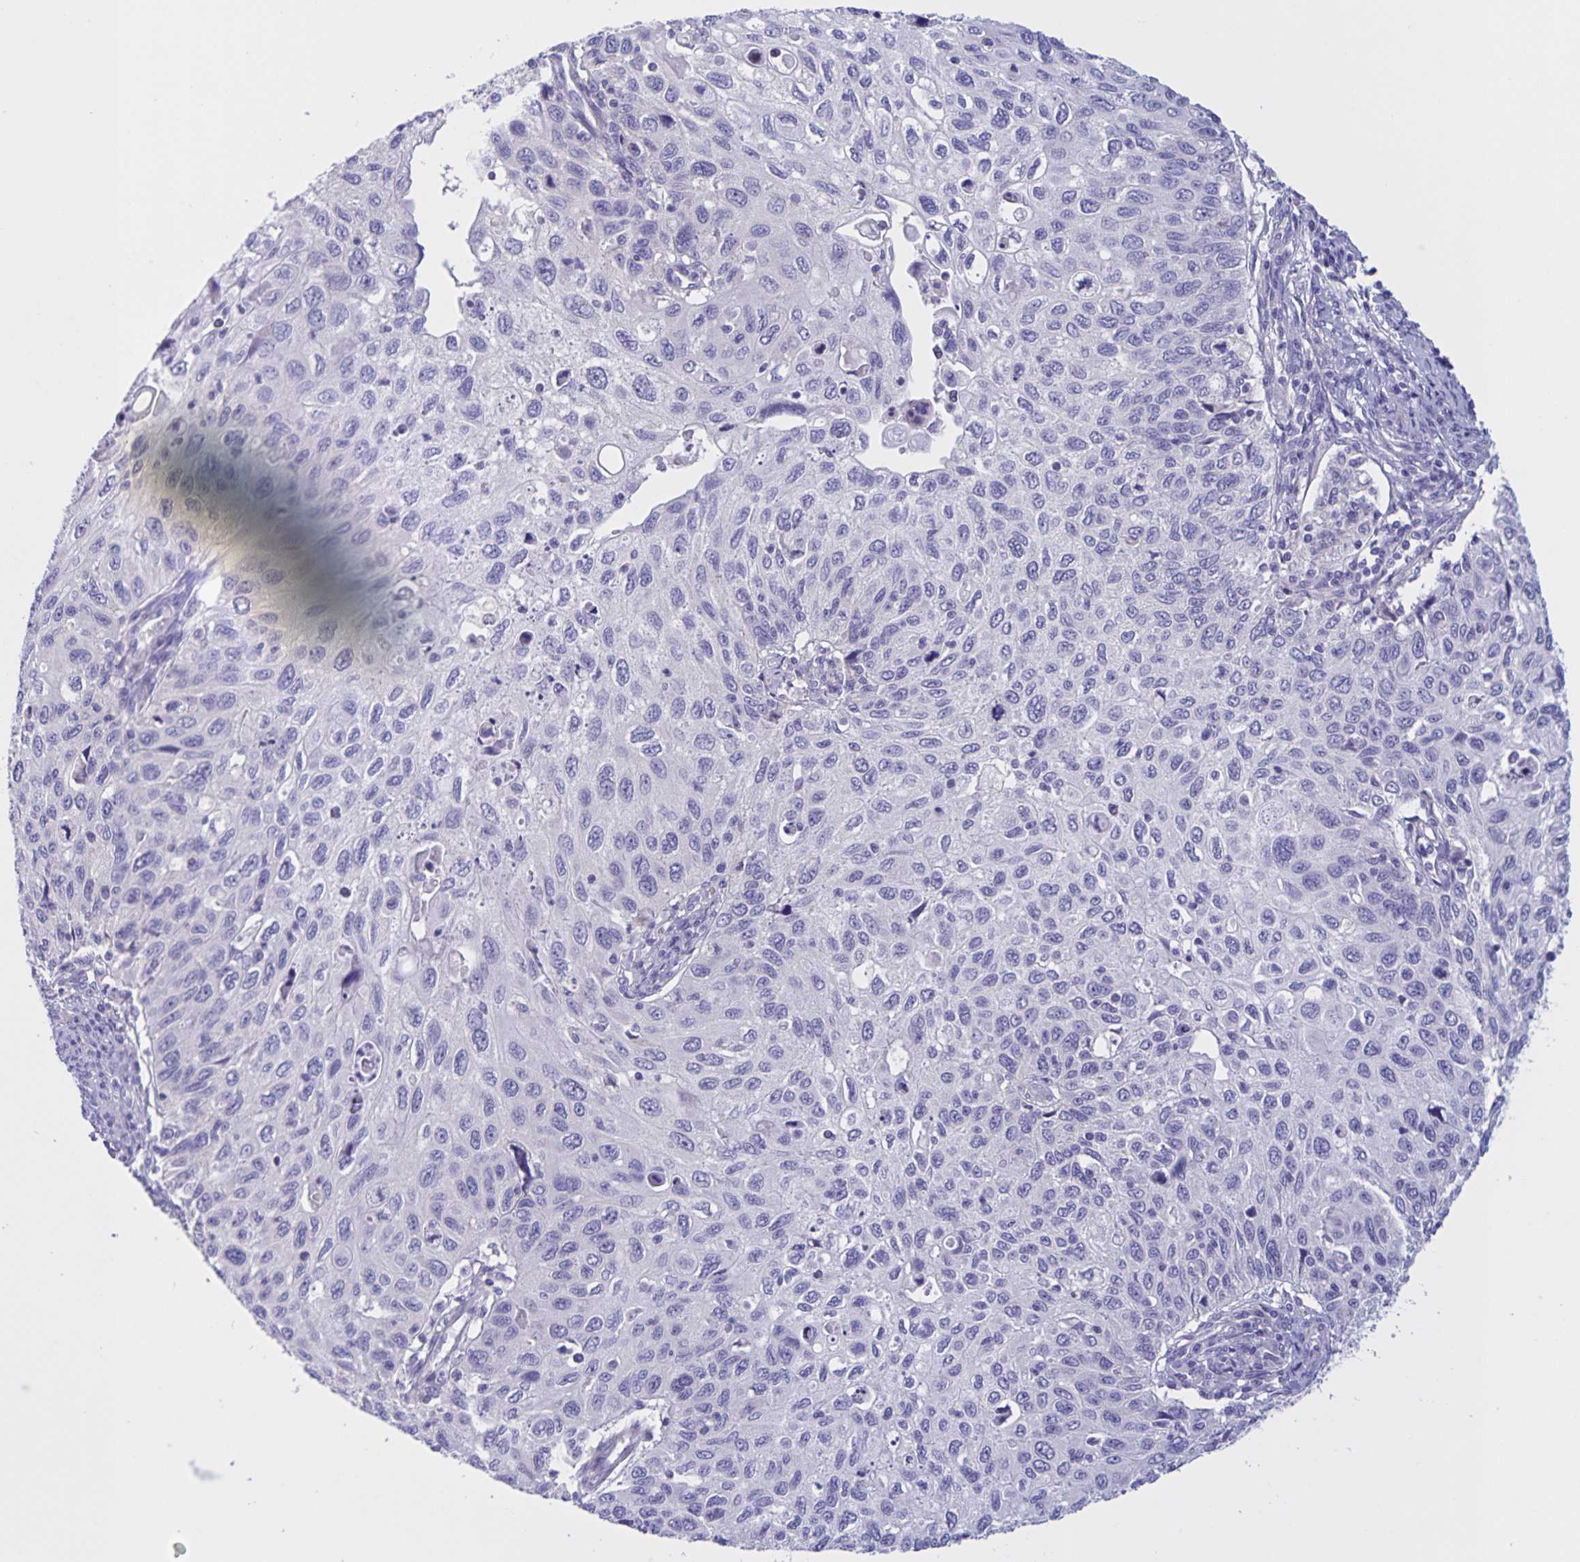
{"staining": {"intensity": "negative", "quantity": "none", "location": "none"}, "tissue": "cervical cancer", "cell_type": "Tumor cells", "image_type": "cancer", "snomed": [{"axis": "morphology", "description": "Squamous cell carcinoma, NOS"}, {"axis": "topography", "description": "Cervix"}], "caption": "High magnification brightfield microscopy of cervical squamous cell carcinoma stained with DAB (brown) and counterstained with hematoxylin (blue): tumor cells show no significant positivity.", "gene": "DMGDH", "patient": {"sex": "female", "age": 70}}